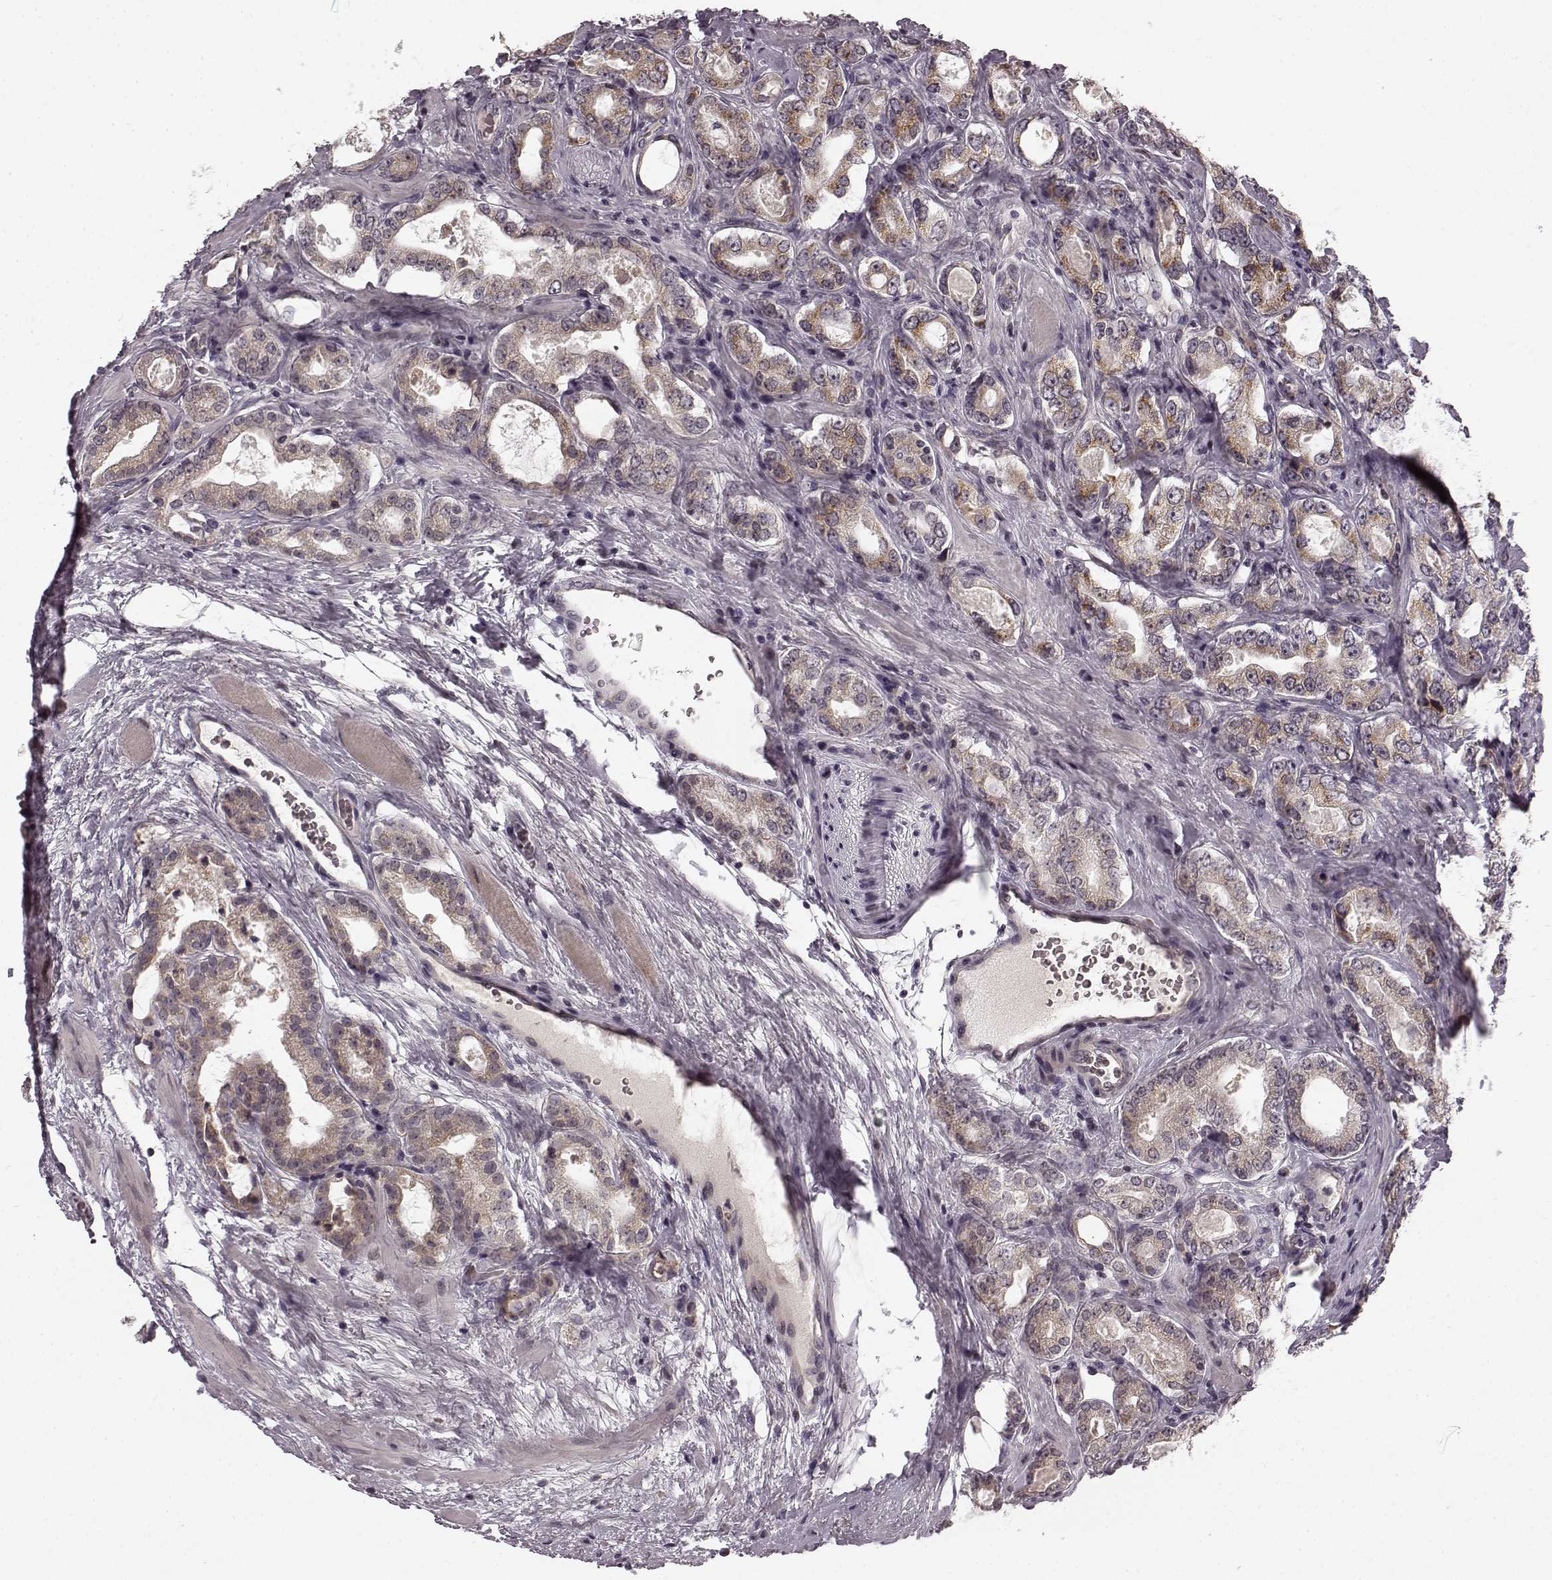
{"staining": {"intensity": "weak", "quantity": "25%-75%", "location": "cytoplasmic/membranous"}, "tissue": "prostate cancer", "cell_type": "Tumor cells", "image_type": "cancer", "snomed": [{"axis": "morphology", "description": "Adenocarcinoma, NOS"}, {"axis": "topography", "description": "Prostate"}], "caption": "A low amount of weak cytoplasmic/membranous staining is identified in about 25%-75% of tumor cells in prostate adenocarcinoma tissue.", "gene": "FAM234B", "patient": {"sex": "male", "age": 64}}